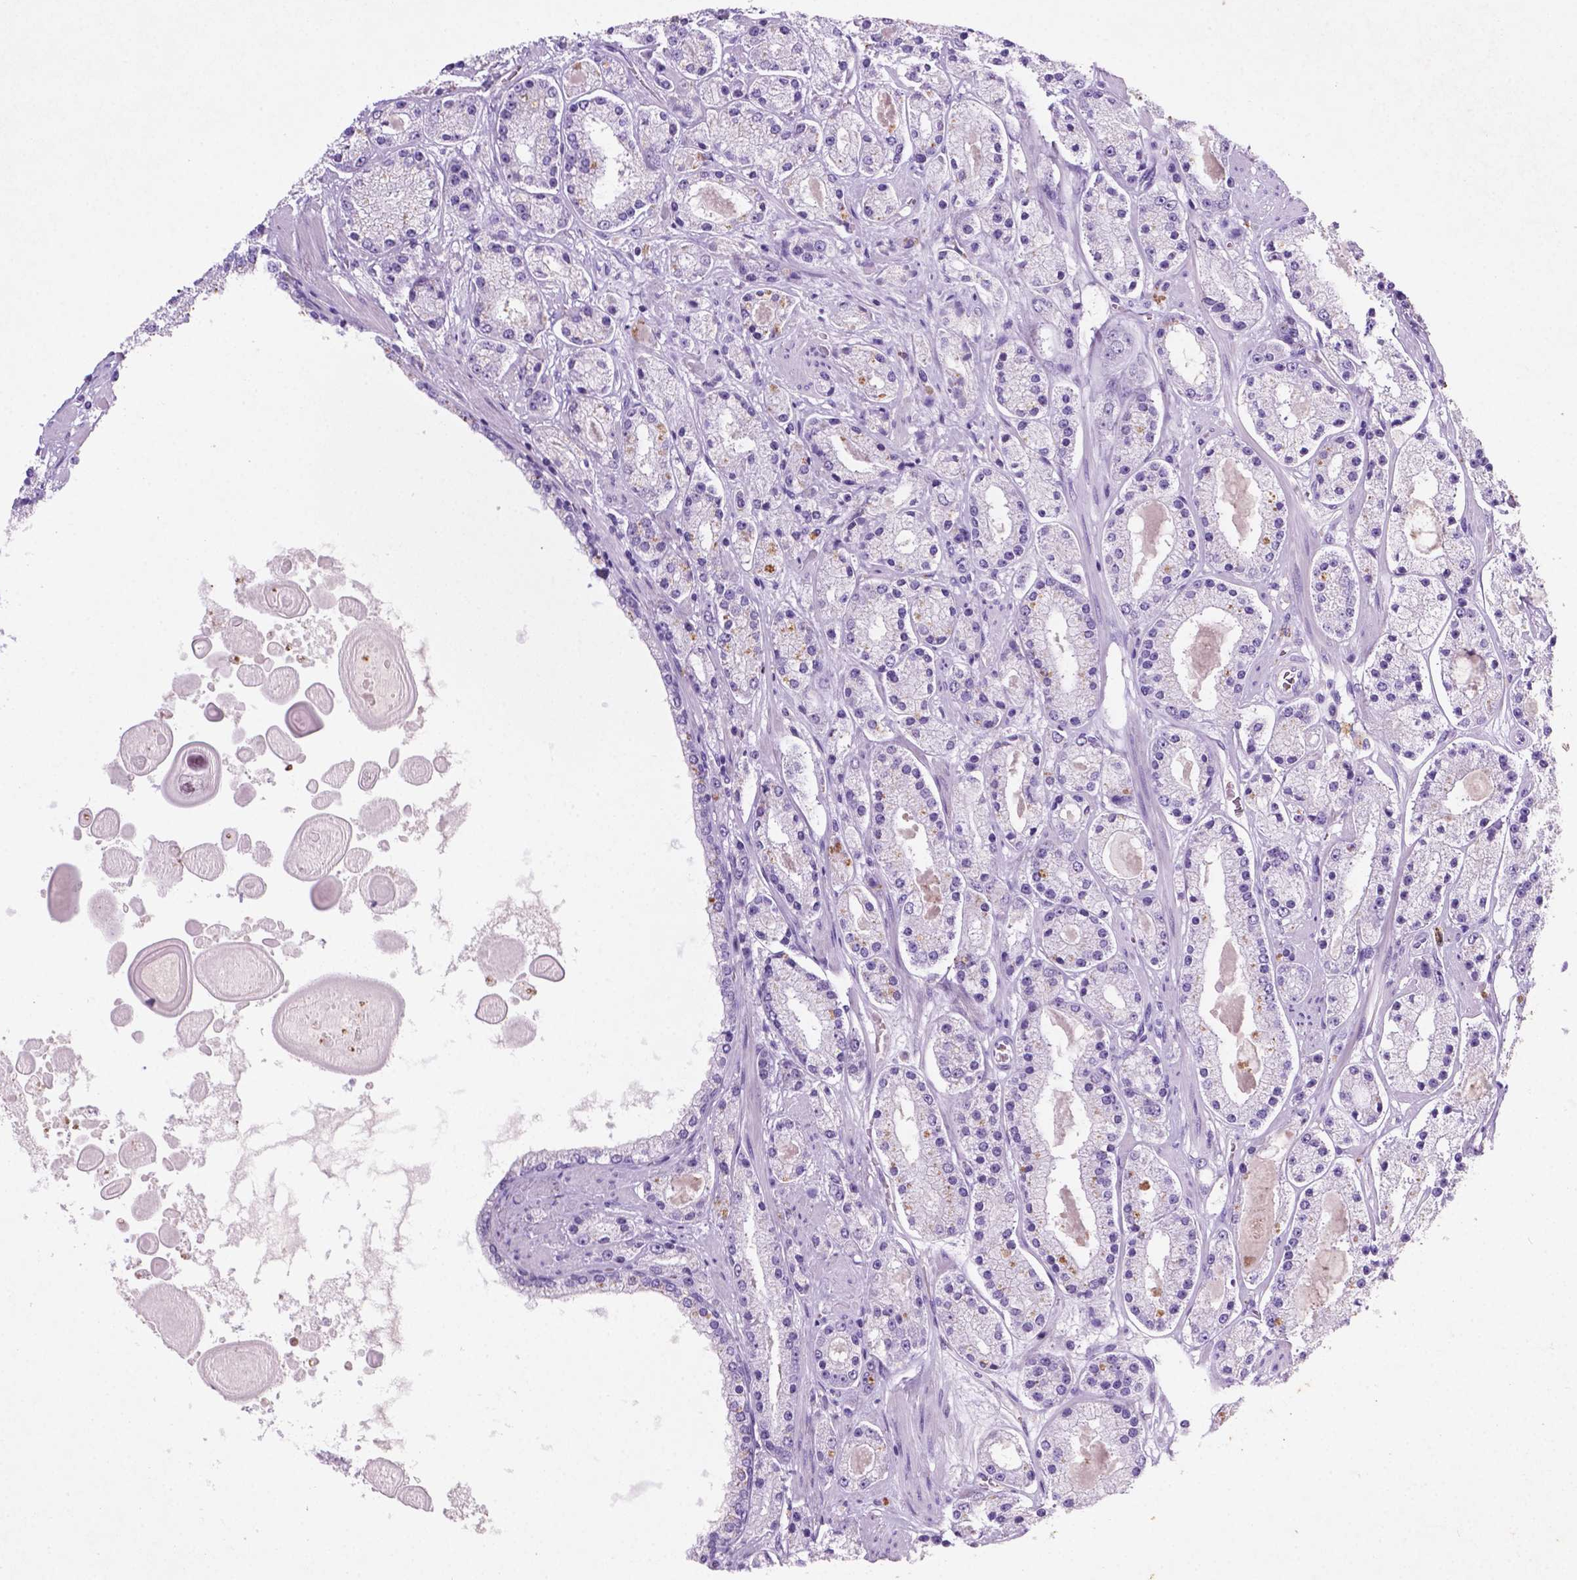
{"staining": {"intensity": "negative", "quantity": "none", "location": "none"}, "tissue": "prostate cancer", "cell_type": "Tumor cells", "image_type": "cancer", "snomed": [{"axis": "morphology", "description": "Adenocarcinoma, High grade"}, {"axis": "topography", "description": "Prostate"}], "caption": "Immunohistochemistry photomicrograph of human prostate adenocarcinoma (high-grade) stained for a protein (brown), which reveals no expression in tumor cells.", "gene": "C18orf21", "patient": {"sex": "male", "age": 67}}